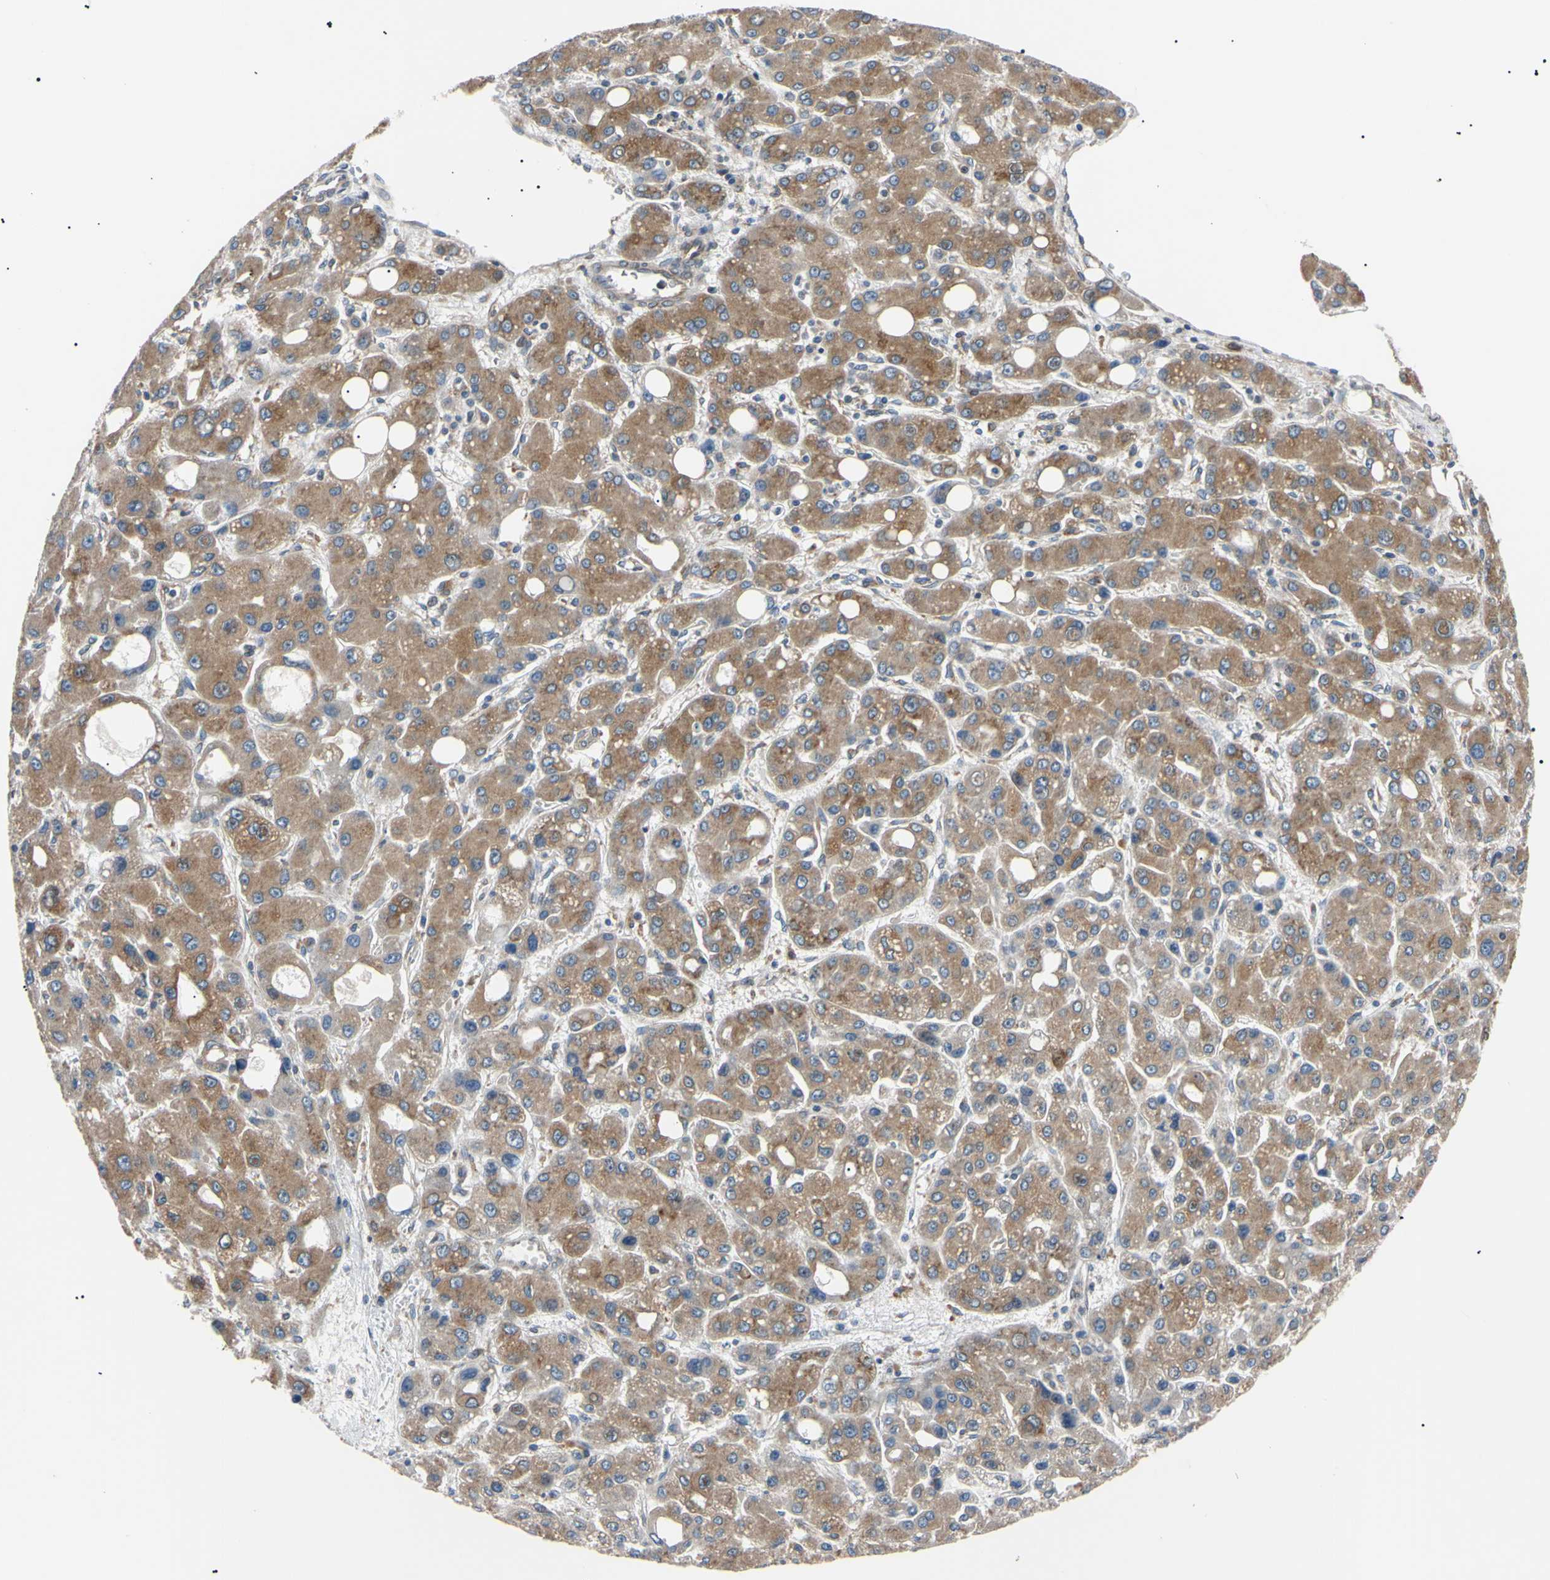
{"staining": {"intensity": "moderate", "quantity": ">75%", "location": "cytoplasmic/membranous"}, "tissue": "liver cancer", "cell_type": "Tumor cells", "image_type": "cancer", "snomed": [{"axis": "morphology", "description": "Carcinoma, Hepatocellular, NOS"}, {"axis": "topography", "description": "Liver"}], "caption": "An image of human liver hepatocellular carcinoma stained for a protein reveals moderate cytoplasmic/membranous brown staining in tumor cells. (Brightfield microscopy of DAB IHC at high magnification).", "gene": "VAPA", "patient": {"sex": "male", "age": 55}}